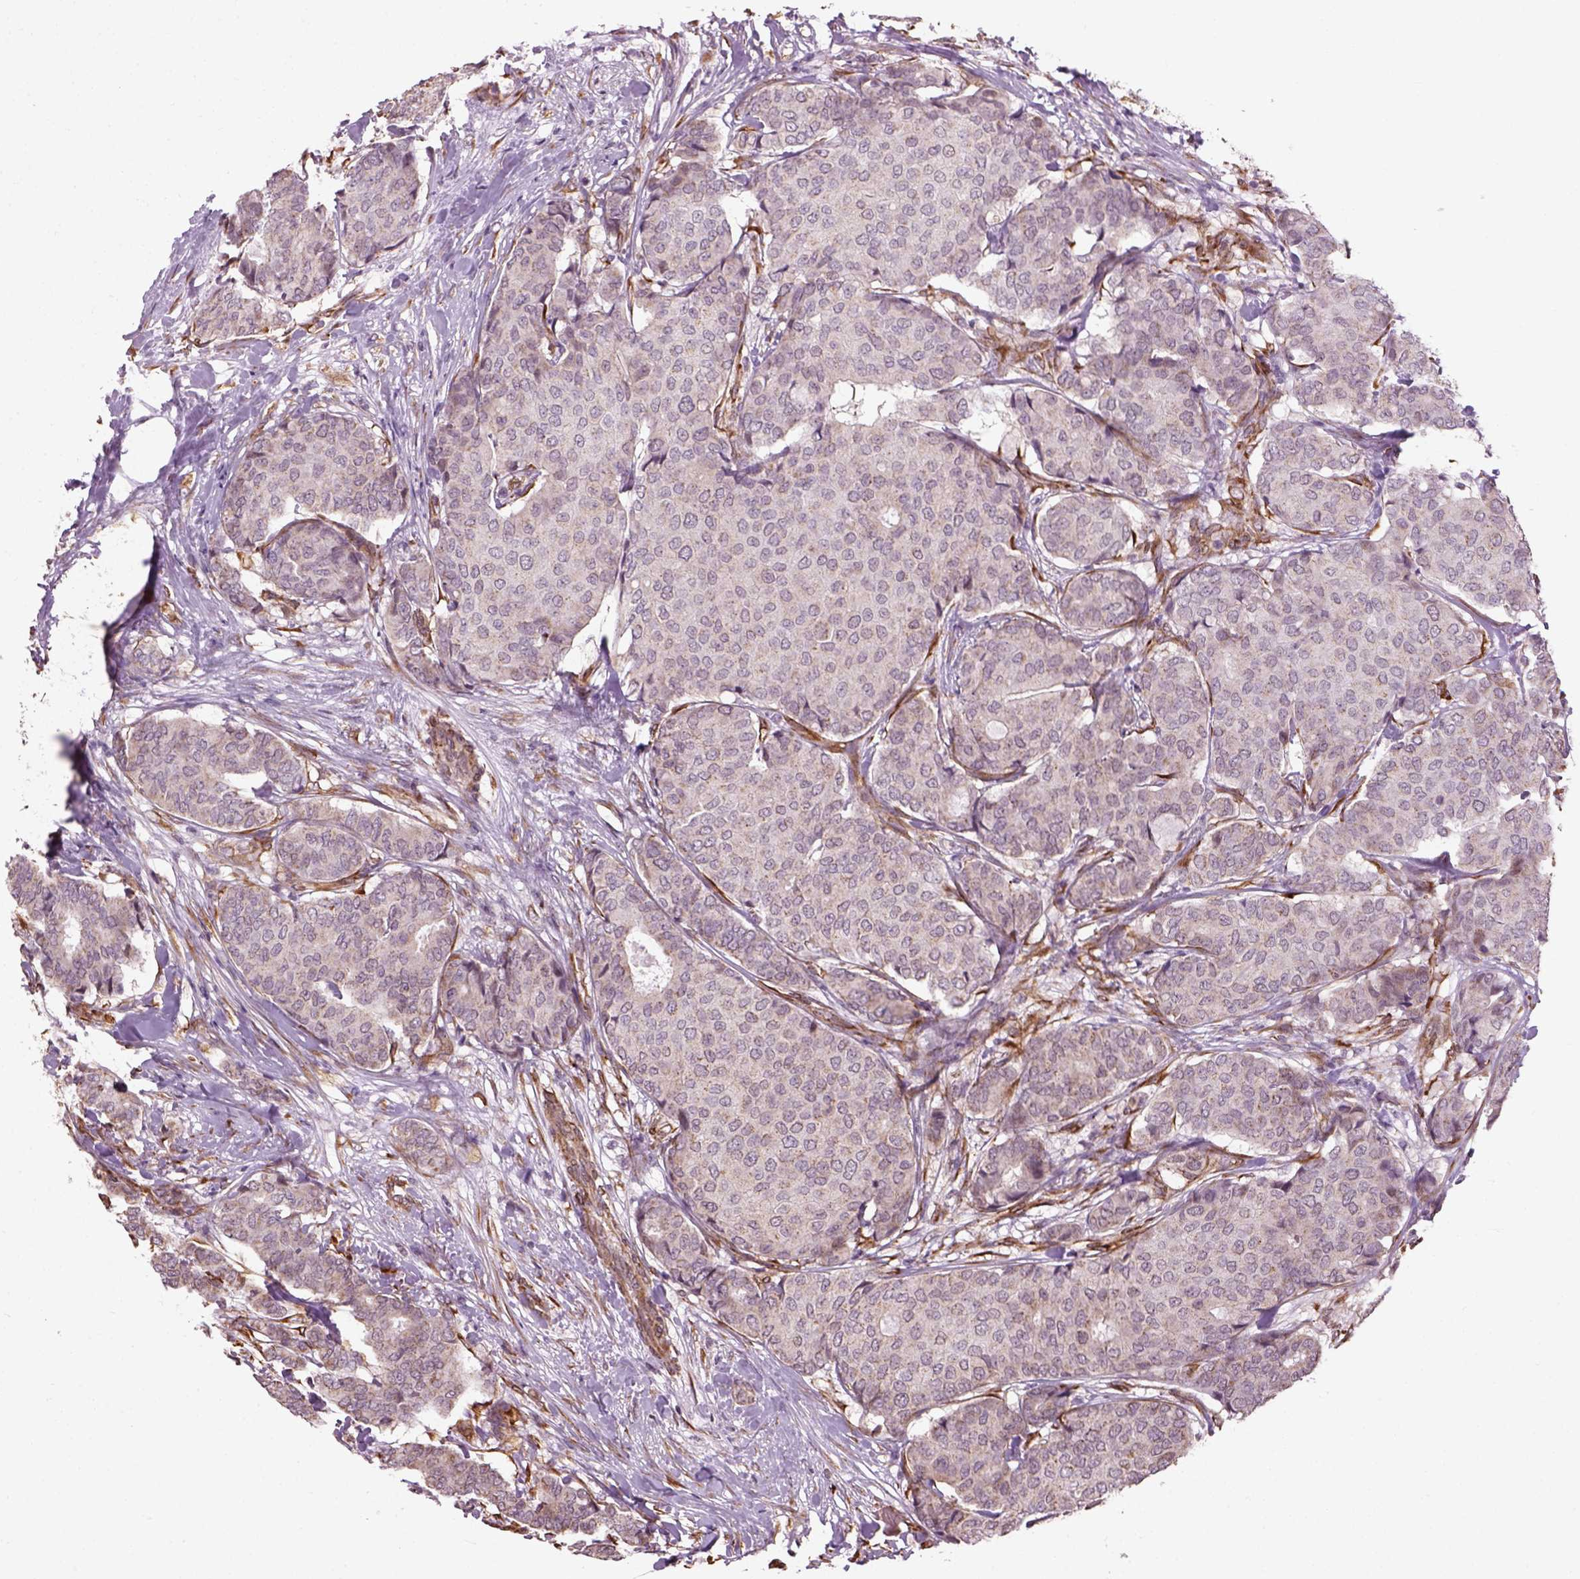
{"staining": {"intensity": "weak", "quantity": "<25%", "location": "cytoplasmic/membranous"}, "tissue": "breast cancer", "cell_type": "Tumor cells", "image_type": "cancer", "snomed": [{"axis": "morphology", "description": "Duct carcinoma"}, {"axis": "topography", "description": "Breast"}], "caption": "Immunohistochemistry (IHC) of breast cancer (intraductal carcinoma) demonstrates no expression in tumor cells.", "gene": "XK", "patient": {"sex": "female", "age": 75}}